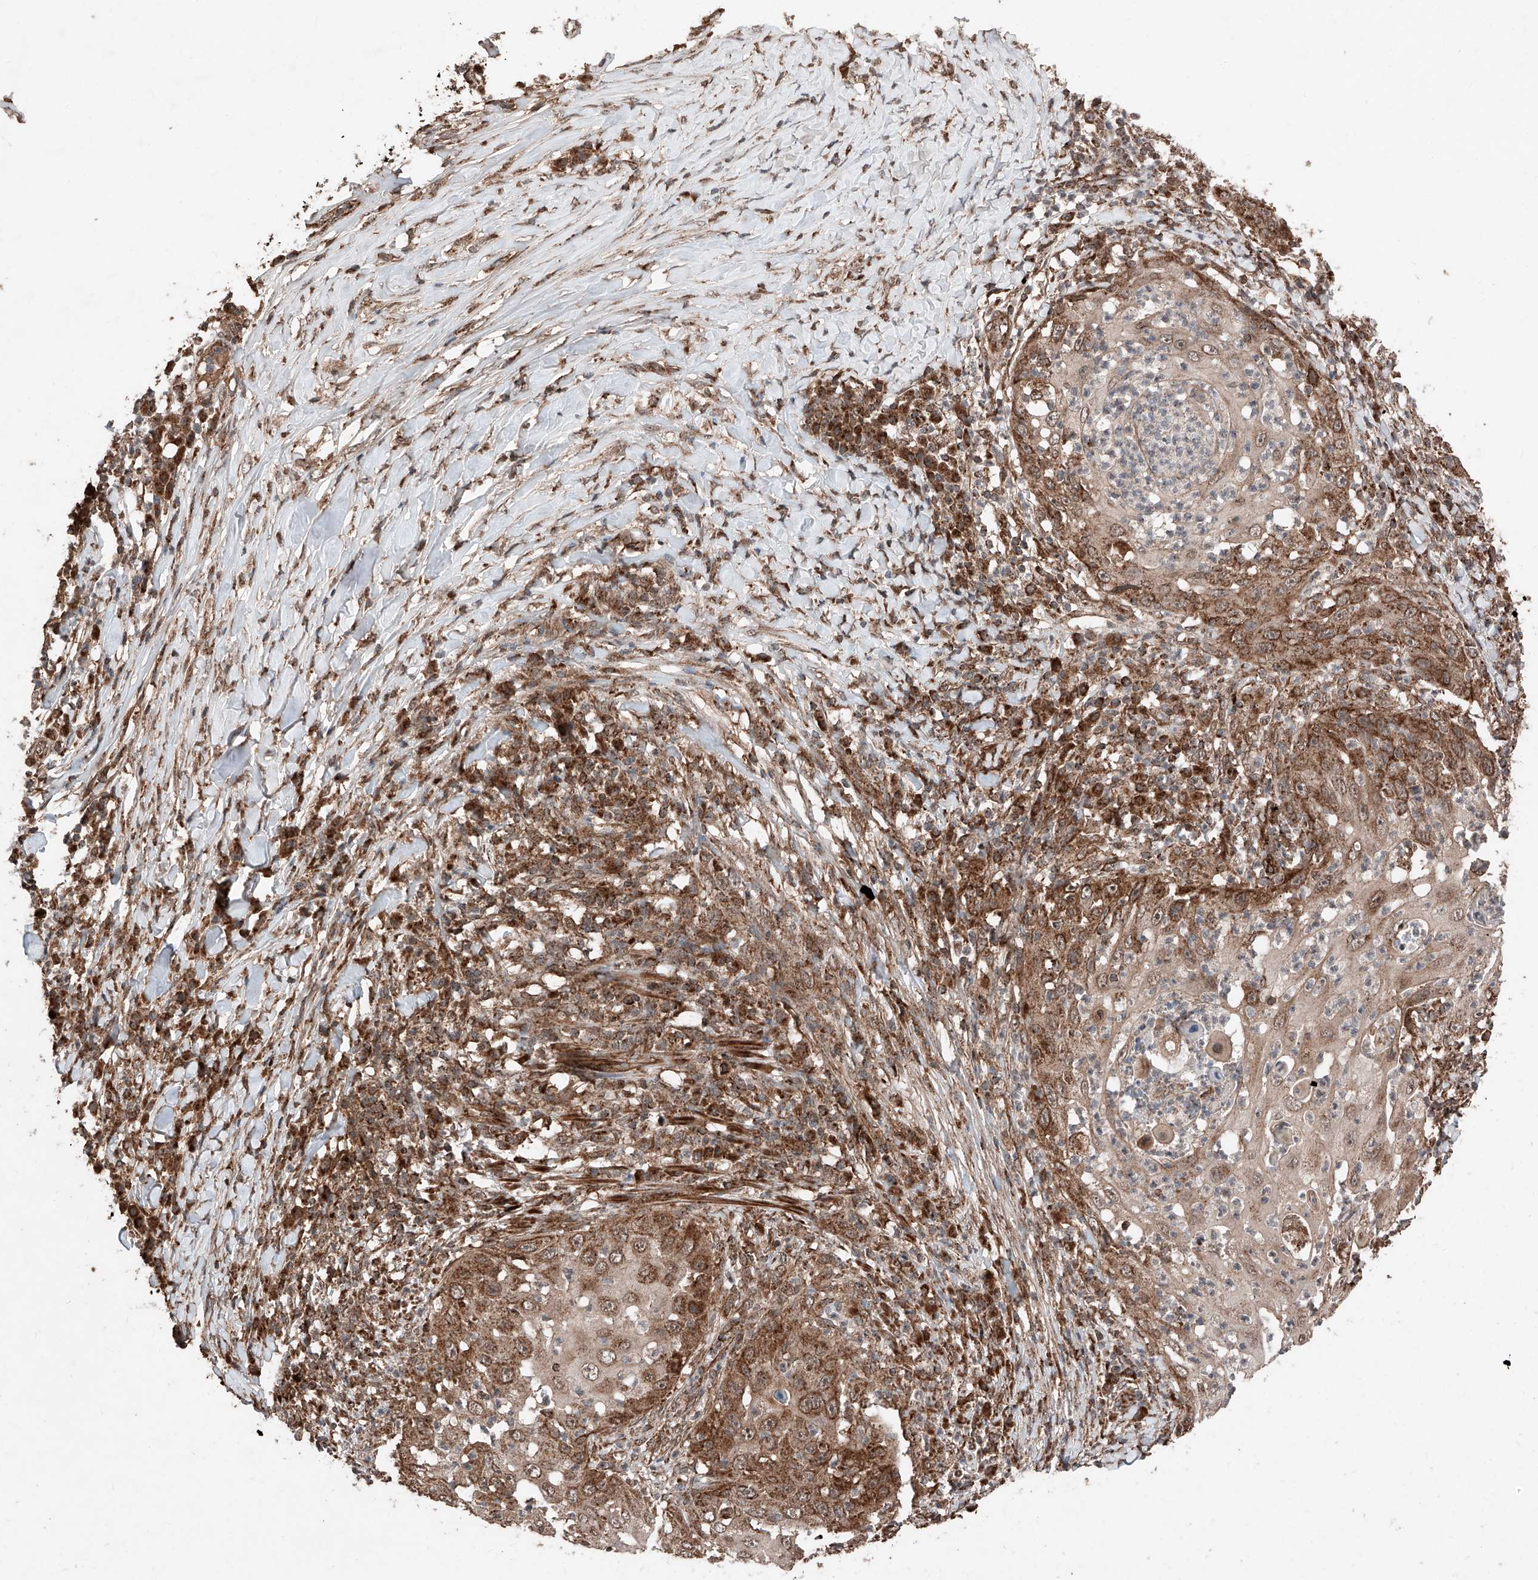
{"staining": {"intensity": "strong", "quantity": "25%-75%", "location": "cytoplasmic/membranous"}, "tissue": "skin cancer", "cell_type": "Tumor cells", "image_type": "cancer", "snomed": [{"axis": "morphology", "description": "Squamous cell carcinoma, NOS"}, {"axis": "topography", "description": "Skin"}], "caption": "Tumor cells show strong cytoplasmic/membranous expression in about 25%-75% of cells in skin cancer (squamous cell carcinoma). The staining is performed using DAB (3,3'-diaminobenzidine) brown chromogen to label protein expression. The nuclei are counter-stained blue using hematoxylin.", "gene": "ZSCAN29", "patient": {"sex": "female", "age": 44}}